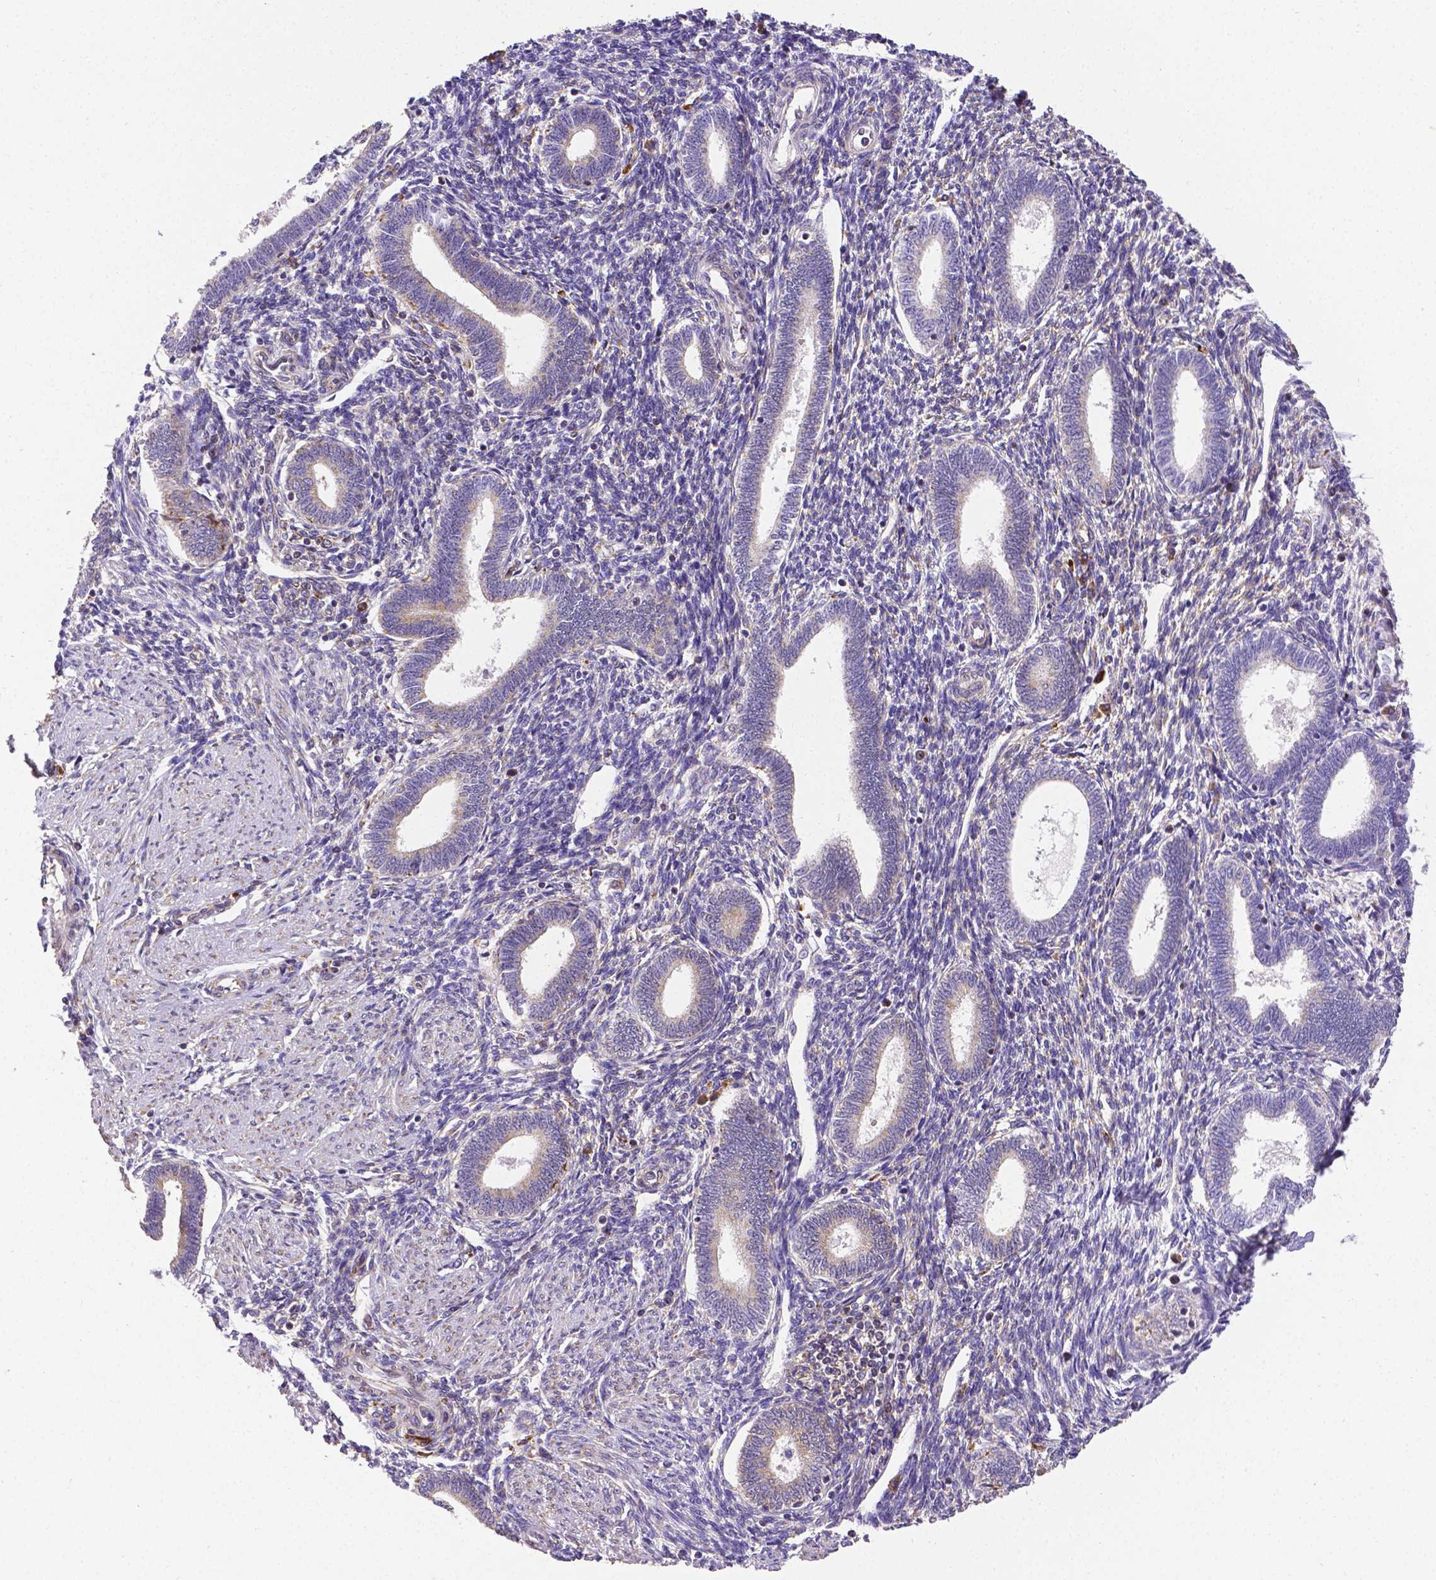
{"staining": {"intensity": "weak", "quantity": "<25%", "location": "cytoplasmic/membranous"}, "tissue": "endometrium", "cell_type": "Cells in endometrial stroma", "image_type": "normal", "snomed": [{"axis": "morphology", "description": "Normal tissue, NOS"}, {"axis": "topography", "description": "Endometrium"}], "caption": "Immunohistochemistry image of normal endometrium: human endometrium stained with DAB displays no significant protein staining in cells in endometrial stroma.", "gene": "MTDH", "patient": {"sex": "female", "age": 42}}